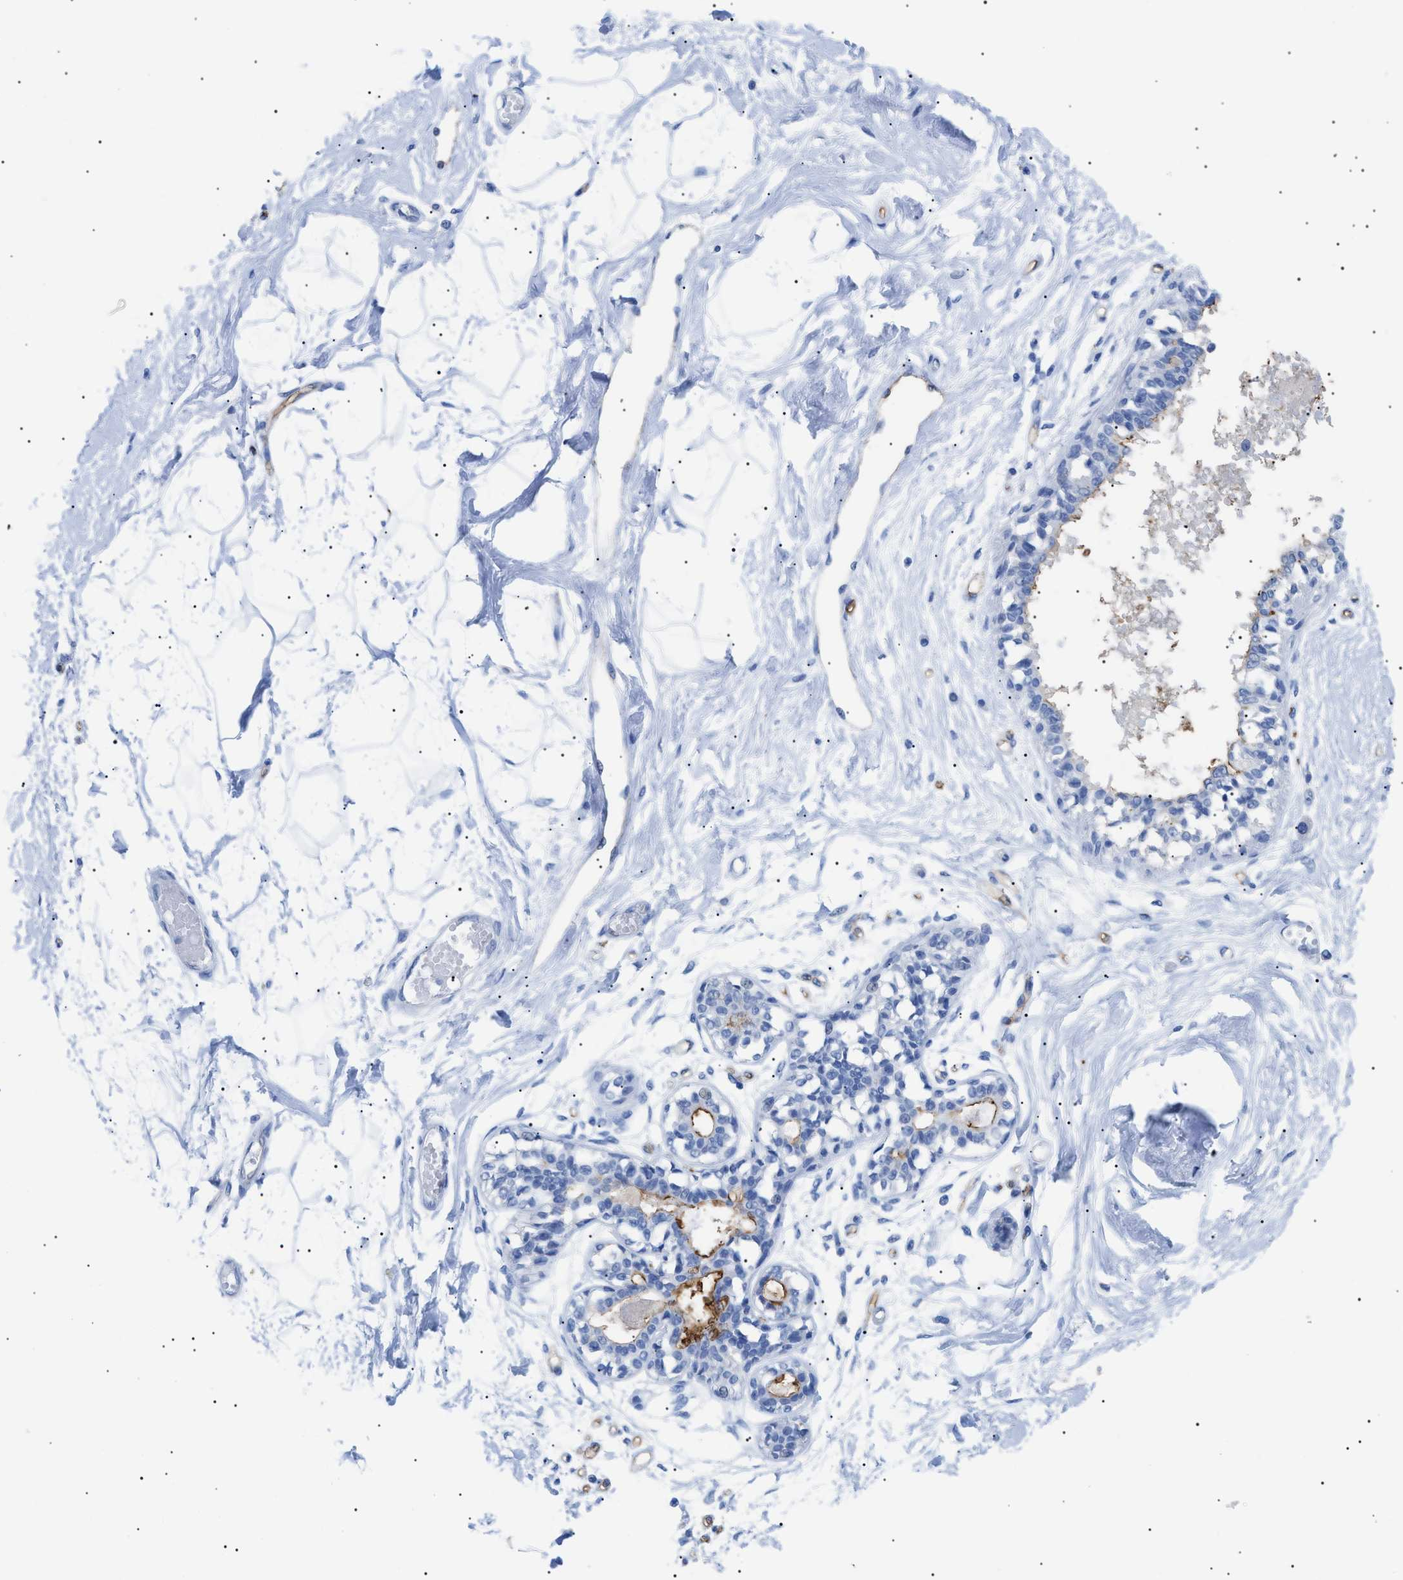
{"staining": {"intensity": "negative", "quantity": "none", "location": "none"}, "tissue": "breast", "cell_type": "Adipocytes", "image_type": "normal", "snomed": [{"axis": "morphology", "description": "Normal tissue, NOS"}, {"axis": "topography", "description": "Breast"}], "caption": "A histopathology image of human breast is negative for staining in adipocytes. (DAB immunohistochemistry (IHC) visualized using brightfield microscopy, high magnification).", "gene": "PODXL", "patient": {"sex": "female", "age": 45}}